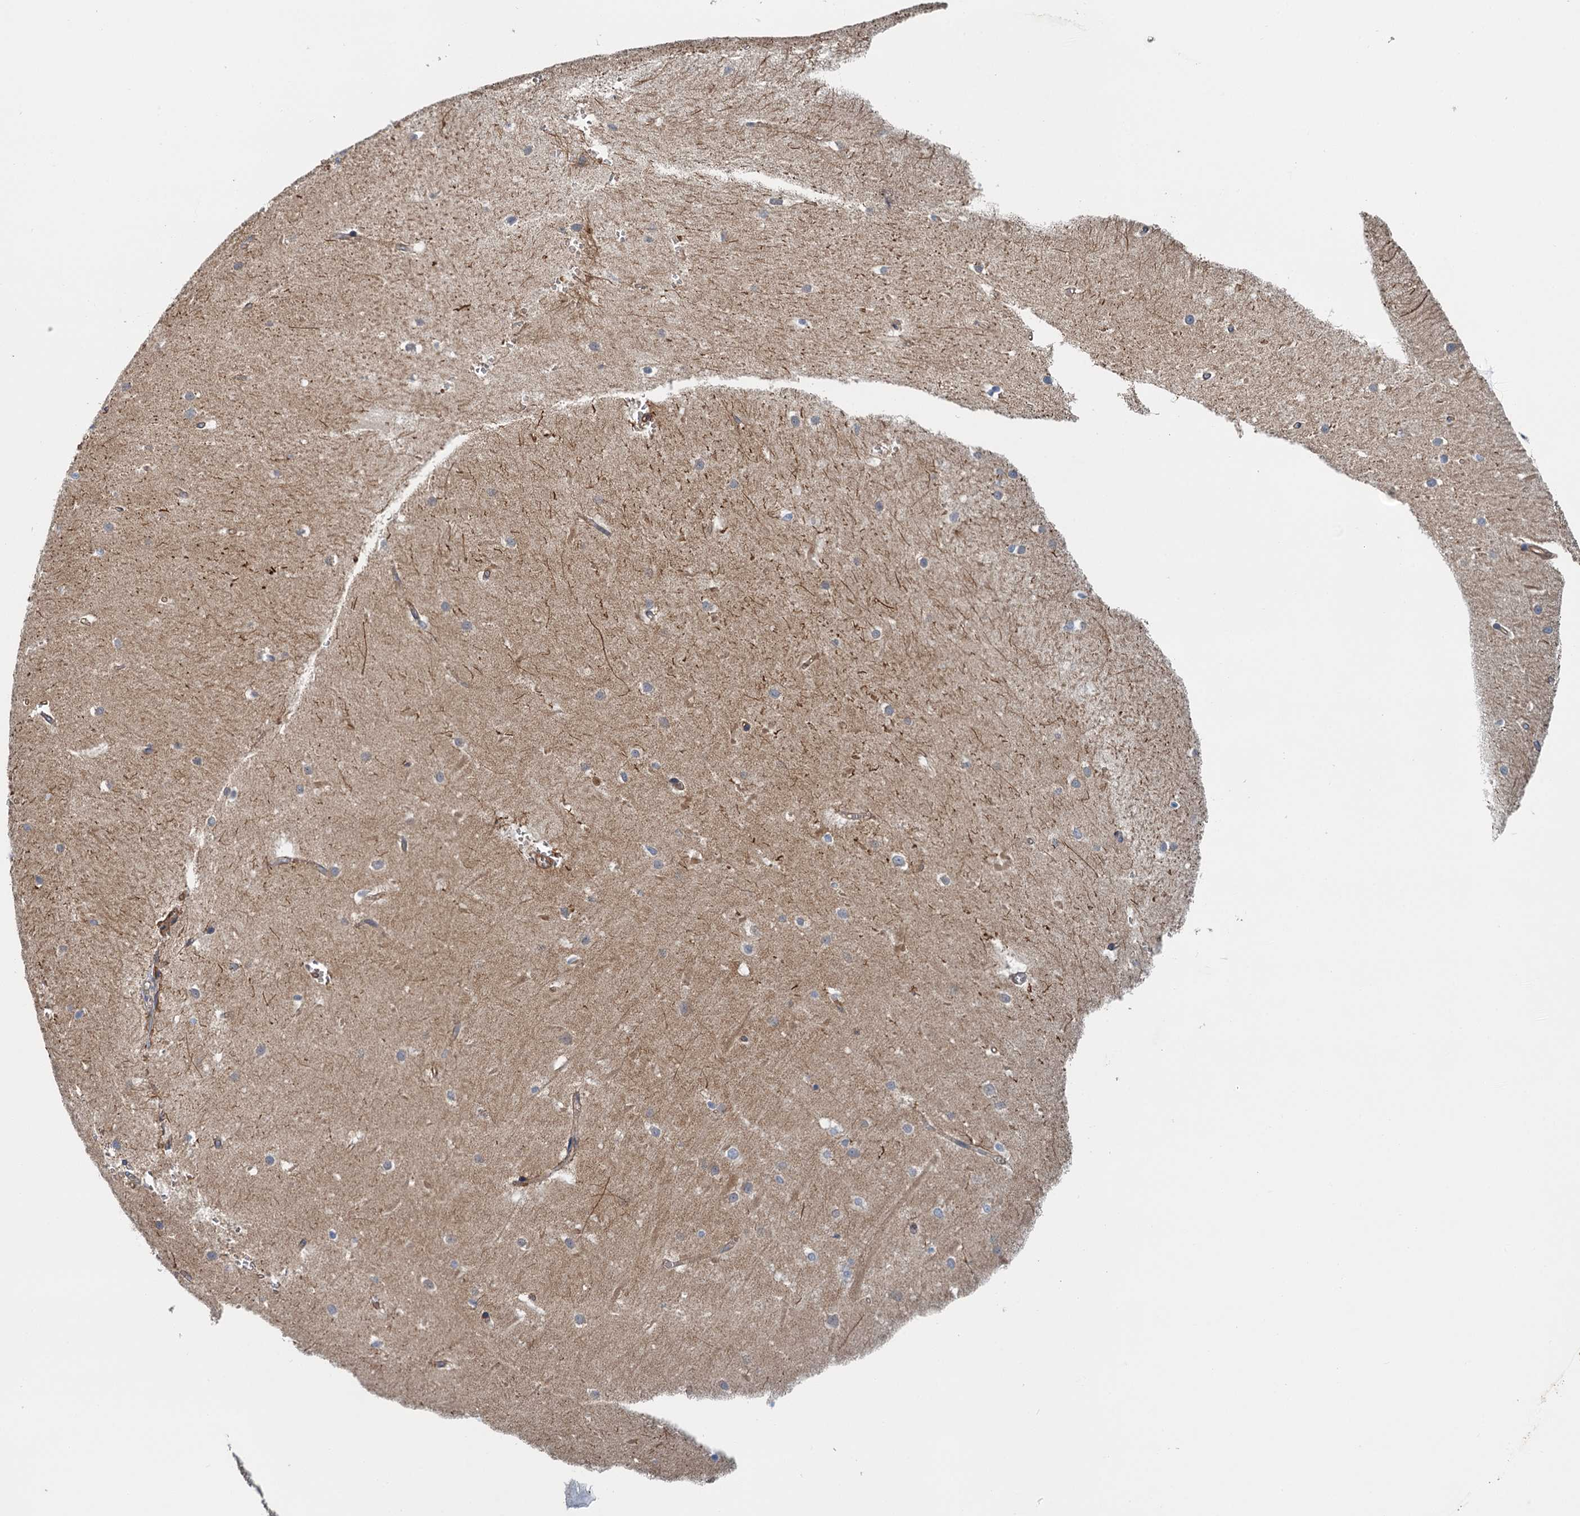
{"staining": {"intensity": "weak", "quantity": "<25%", "location": "cytoplasmic/membranous"}, "tissue": "cerebellum", "cell_type": "Cells in granular layer", "image_type": "normal", "snomed": [{"axis": "morphology", "description": "Normal tissue, NOS"}, {"axis": "topography", "description": "Cerebellum"}], "caption": "Immunohistochemical staining of normal human cerebellum reveals no significant expression in cells in granular layer.", "gene": "ROGDI", "patient": {"sex": "male", "age": 54}}